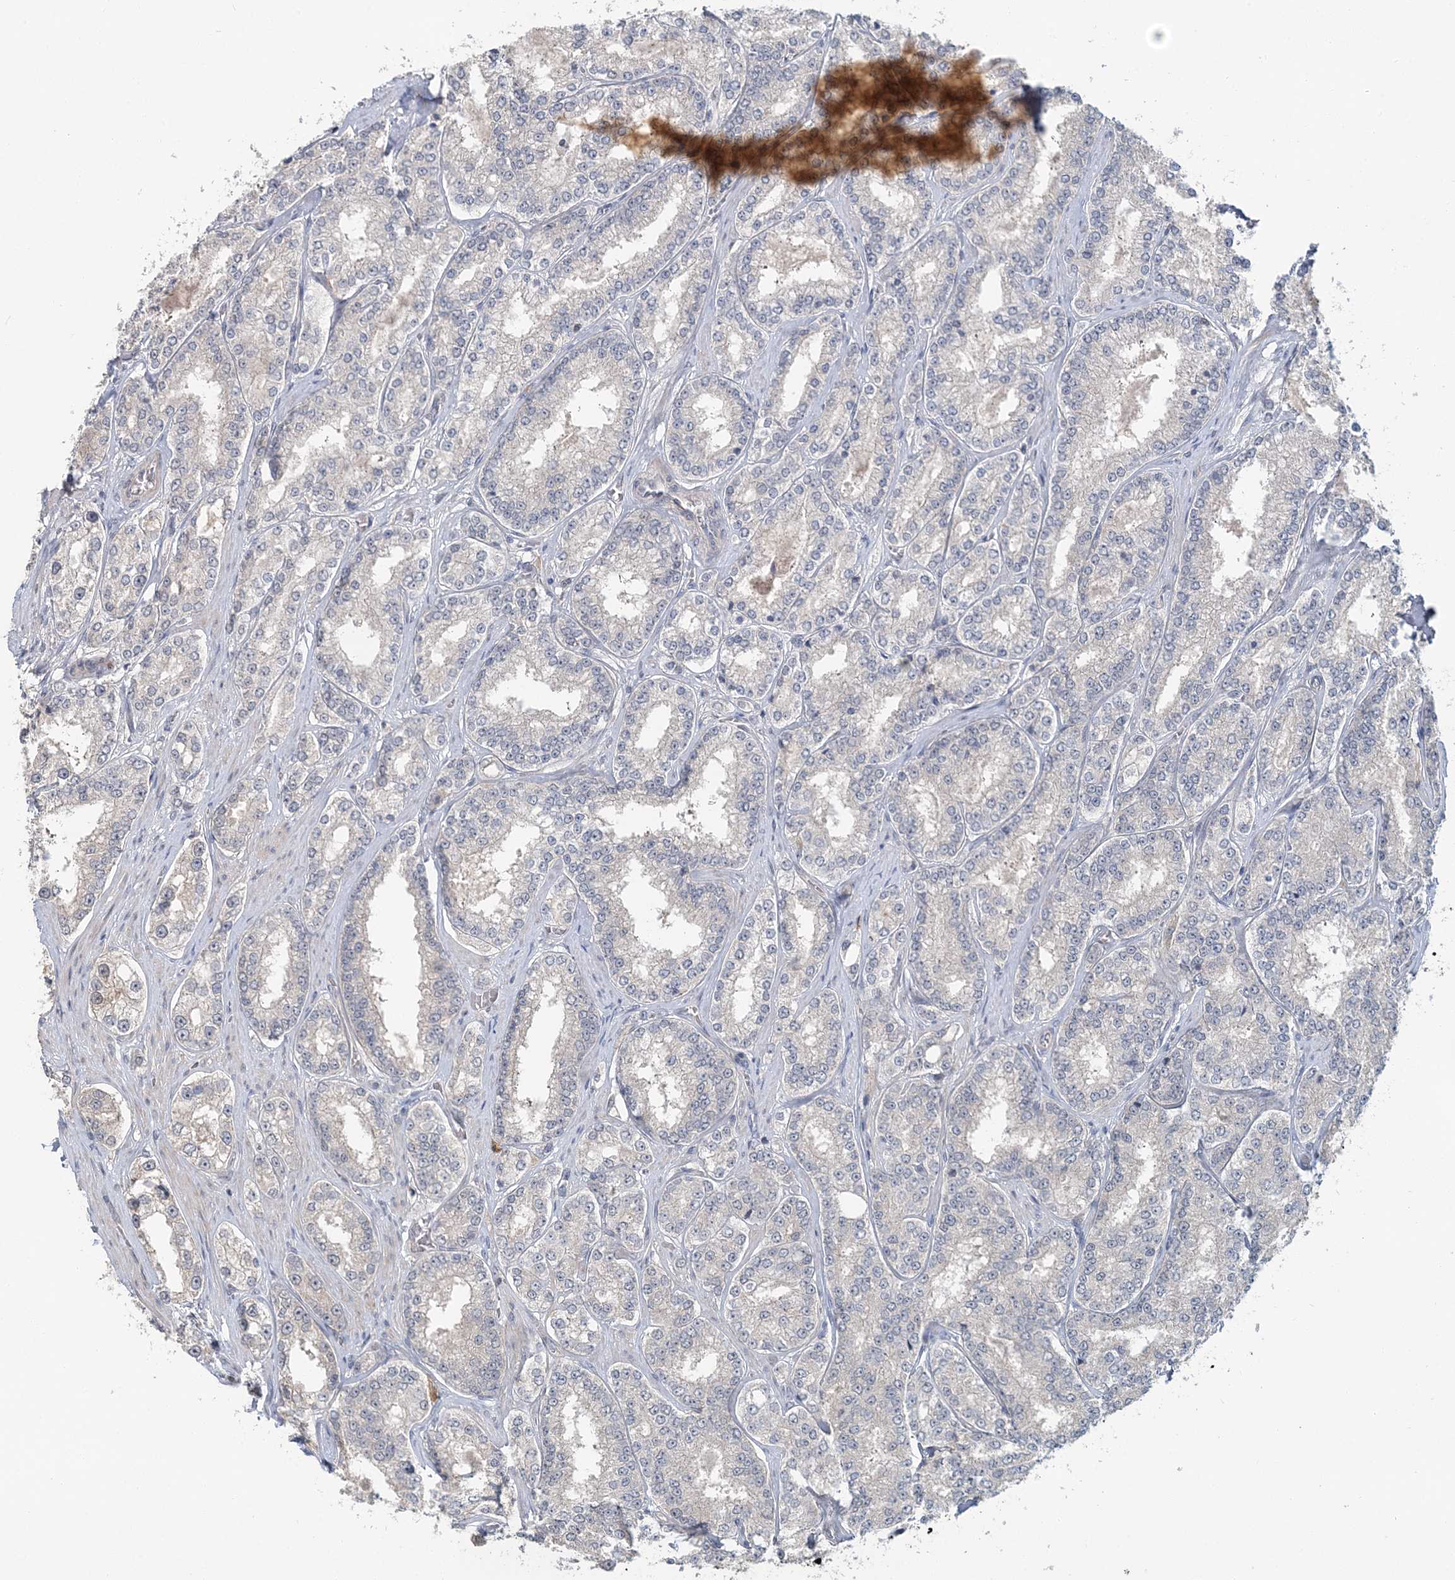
{"staining": {"intensity": "negative", "quantity": "none", "location": "none"}, "tissue": "prostate cancer", "cell_type": "Tumor cells", "image_type": "cancer", "snomed": [{"axis": "morphology", "description": "Normal tissue, NOS"}, {"axis": "morphology", "description": "Adenocarcinoma, High grade"}, {"axis": "topography", "description": "Prostate"}], "caption": "Immunohistochemistry image of neoplastic tissue: prostate cancer (adenocarcinoma (high-grade)) stained with DAB displays no significant protein positivity in tumor cells.", "gene": "RNF25", "patient": {"sex": "male", "age": 83}}